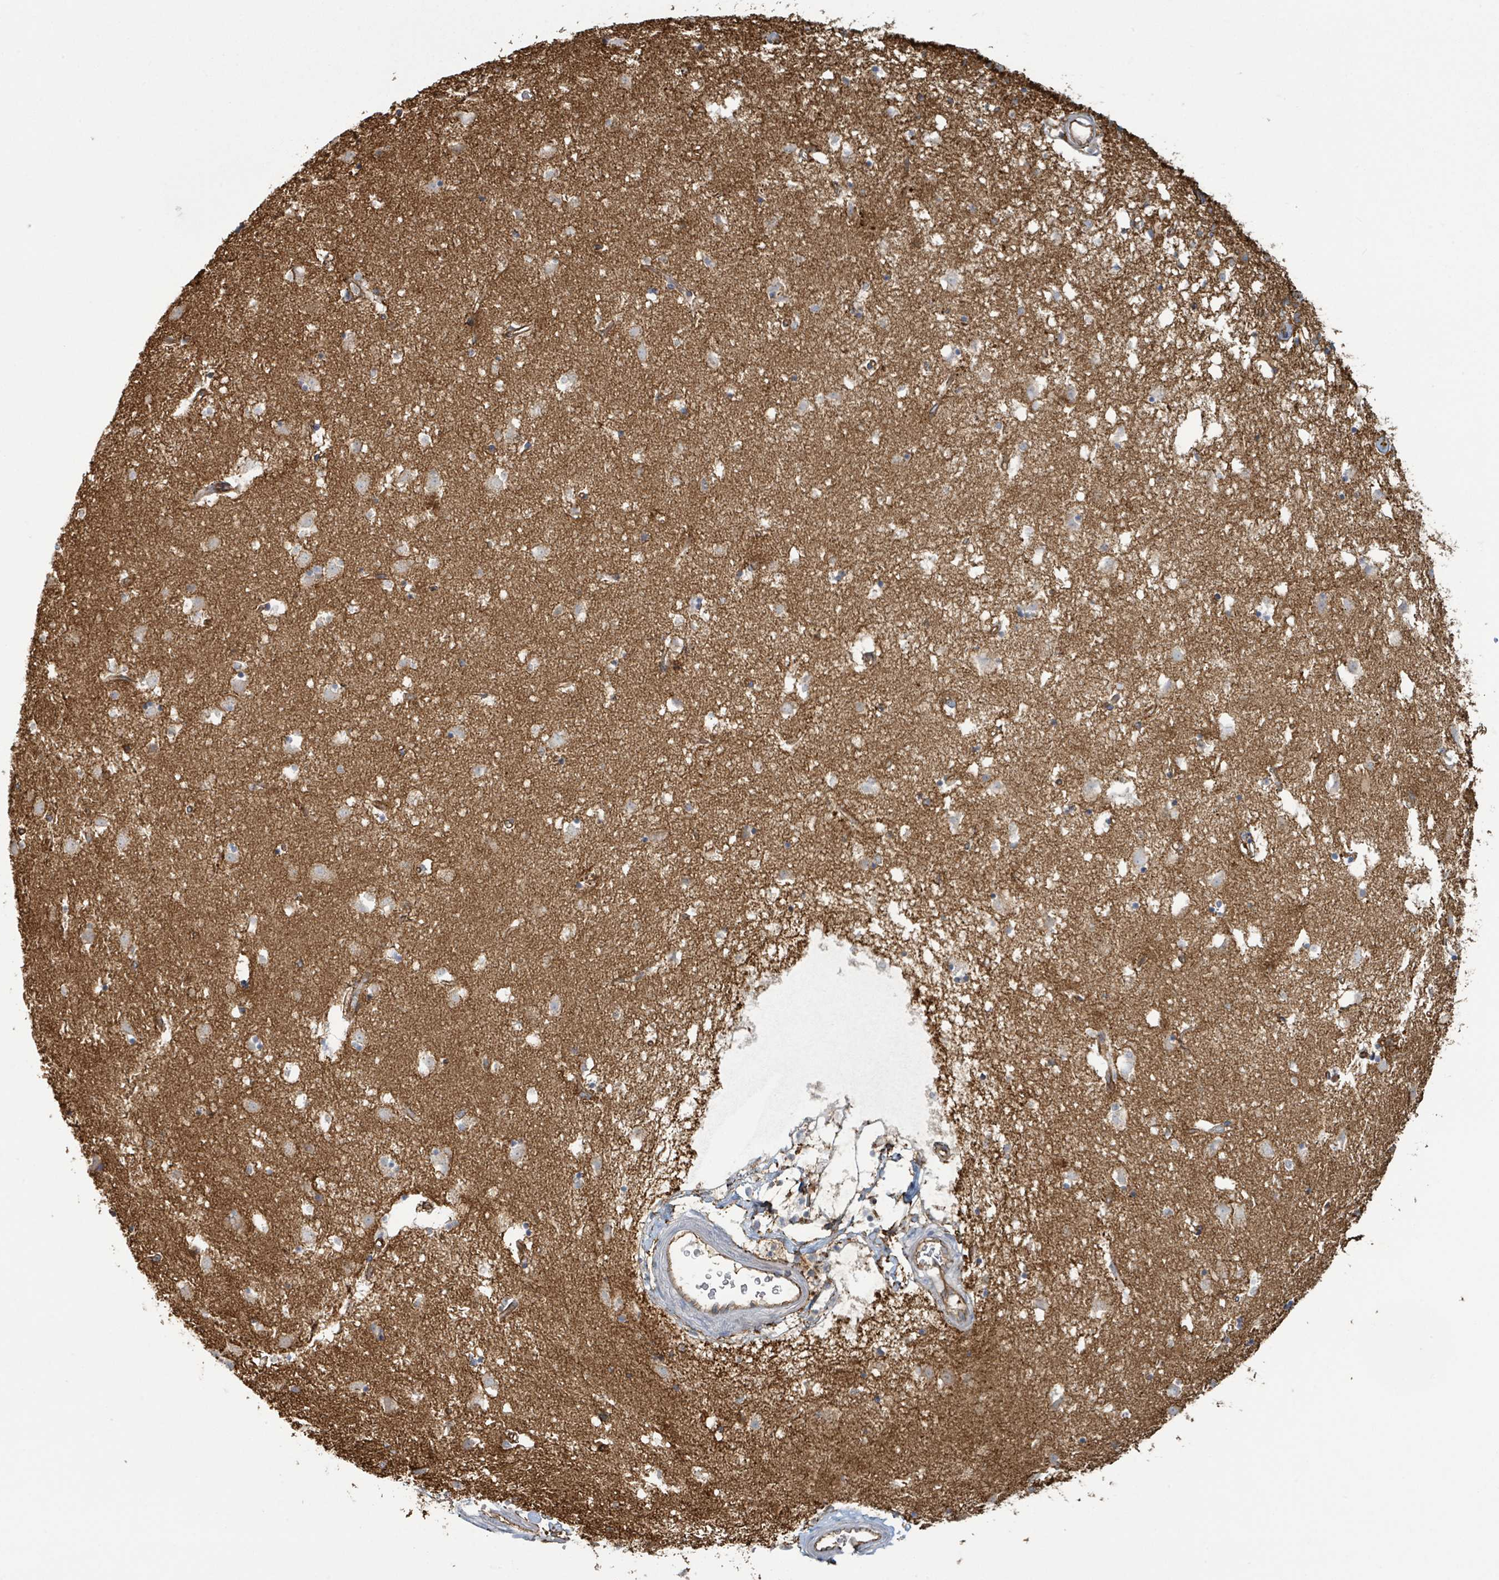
{"staining": {"intensity": "negative", "quantity": "none", "location": "none"}, "tissue": "caudate", "cell_type": "Glial cells", "image_type": "normal", "snomed": [{"axis": "morphology", "description": "Normal tissue, NOS"}, {"axis": "topography", "description": "Lateral ventricle wall"}], "caption": "DAB (3,3'-diaminobenzidine) immunohistochemical staining of normal human caudate shows no significant staining in glial cells.", "gene": "LDOC1", "patient": {"sex": "male", "age": 58}}